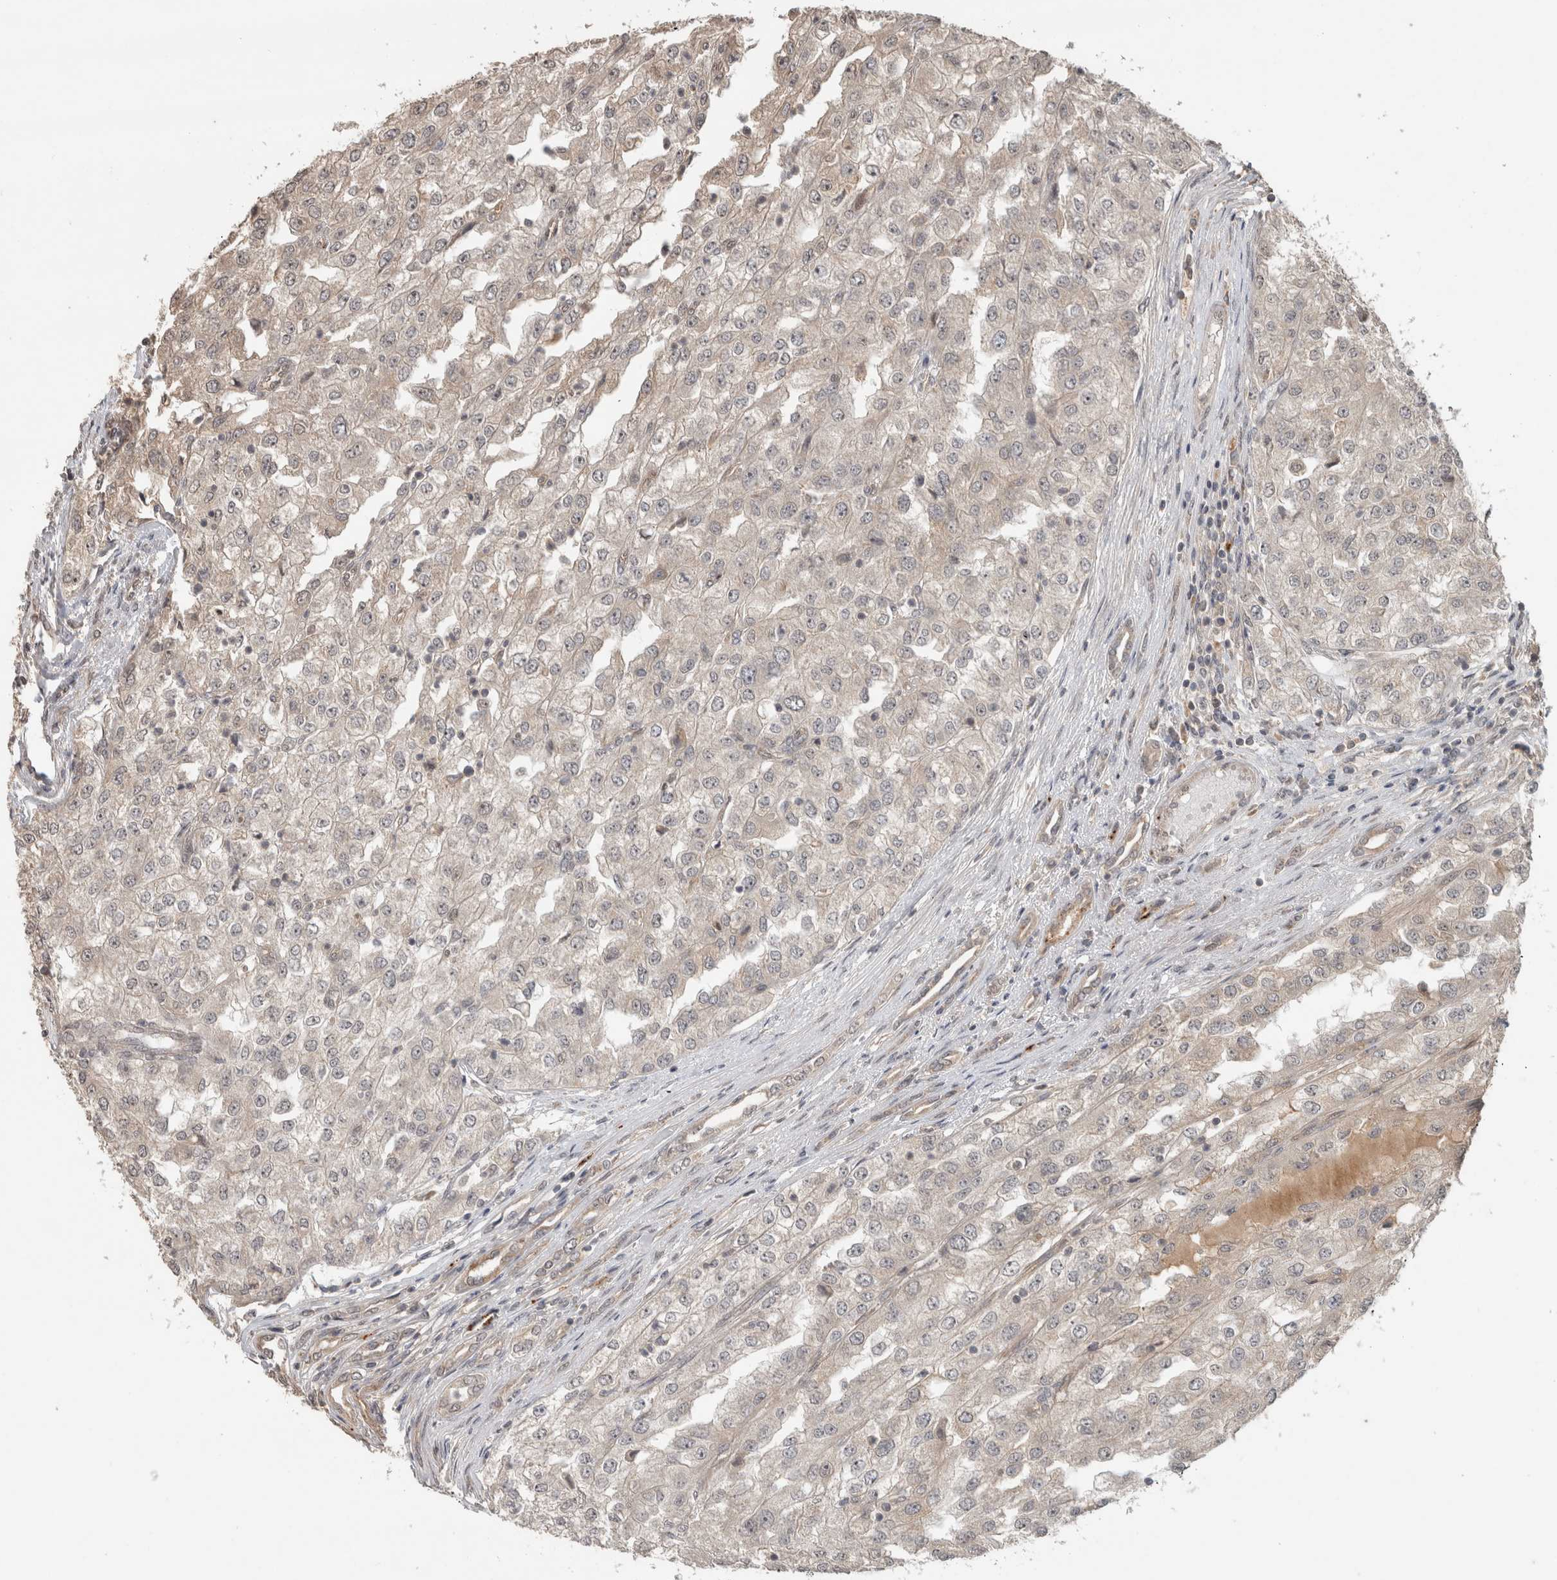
{"staining": {"intensity": "negative", "quantity": "none", "location": "none"}, "tissue": "renal cancer", "cell_type": "Tumor cells", "image_type": "cancer", "snomed": [{"axis": "morphology", "description": "Adenocarcinoma, NOS"}, {"axis": "topography", "description": "Kidney"}], "caption": "Immunohistochemical staining of renal cancer reveals no significant staining in tumor cells.", "gene": "PITPNC1", "patient": {"sex": "female", "age": 54}}